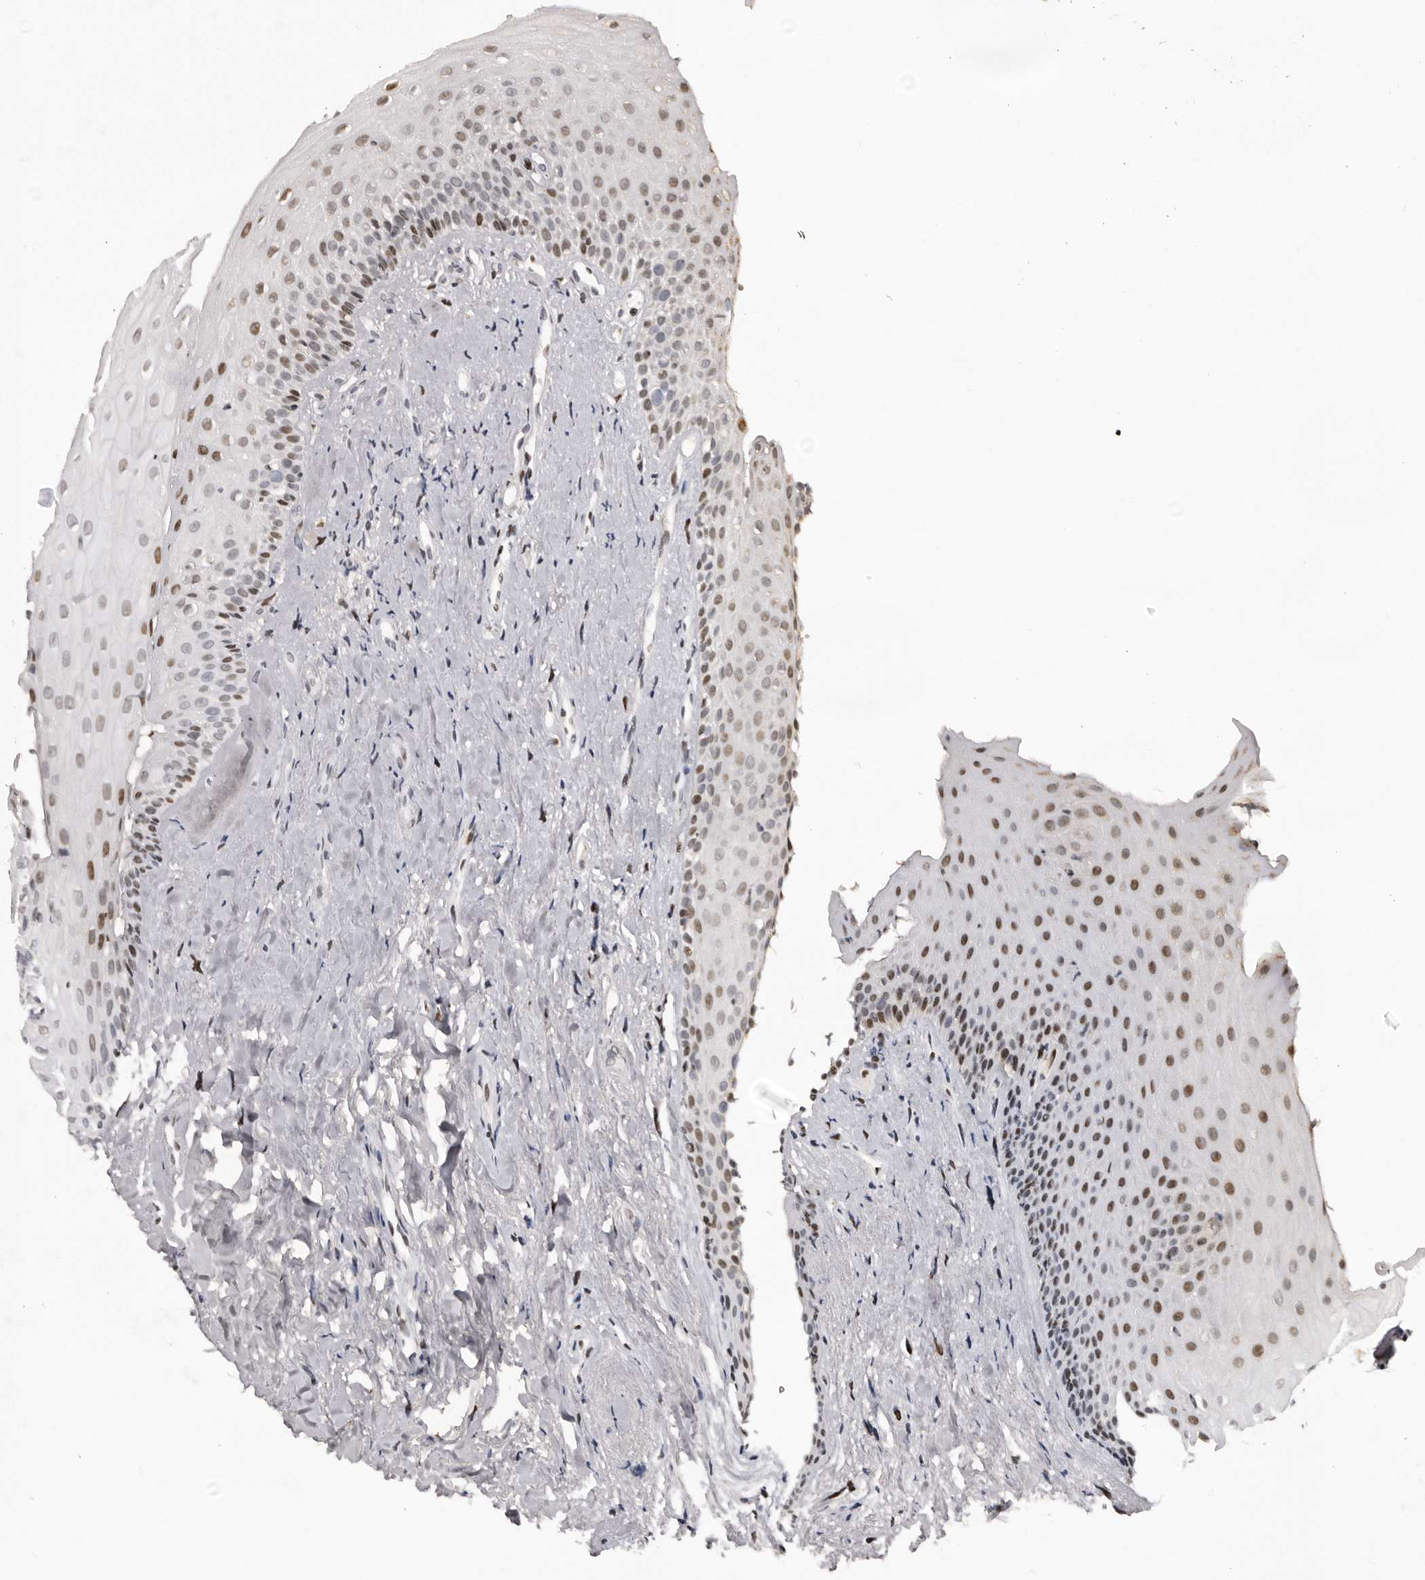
{"staining": {"intensity": "moderate", "quantity": "25%-75%", "location": "nuclear"}, "tissue": "oral mucosa", "cell_type": "Squamous epithelial cells", "image_type": "normal", "snomed": [{"axis": "morphology", "description": "Normal tissue, NOS"}, {"axis": "topography", "description": "Oral tissue"}], "caption": "Oral mucosa stained for a protein (brown) demonstrates moderate nuclear positive expression in about 25%-75% of squamous epithelial cells.", "gene": "C17orf99", "patient": {"sex": "female", "age": 63}}